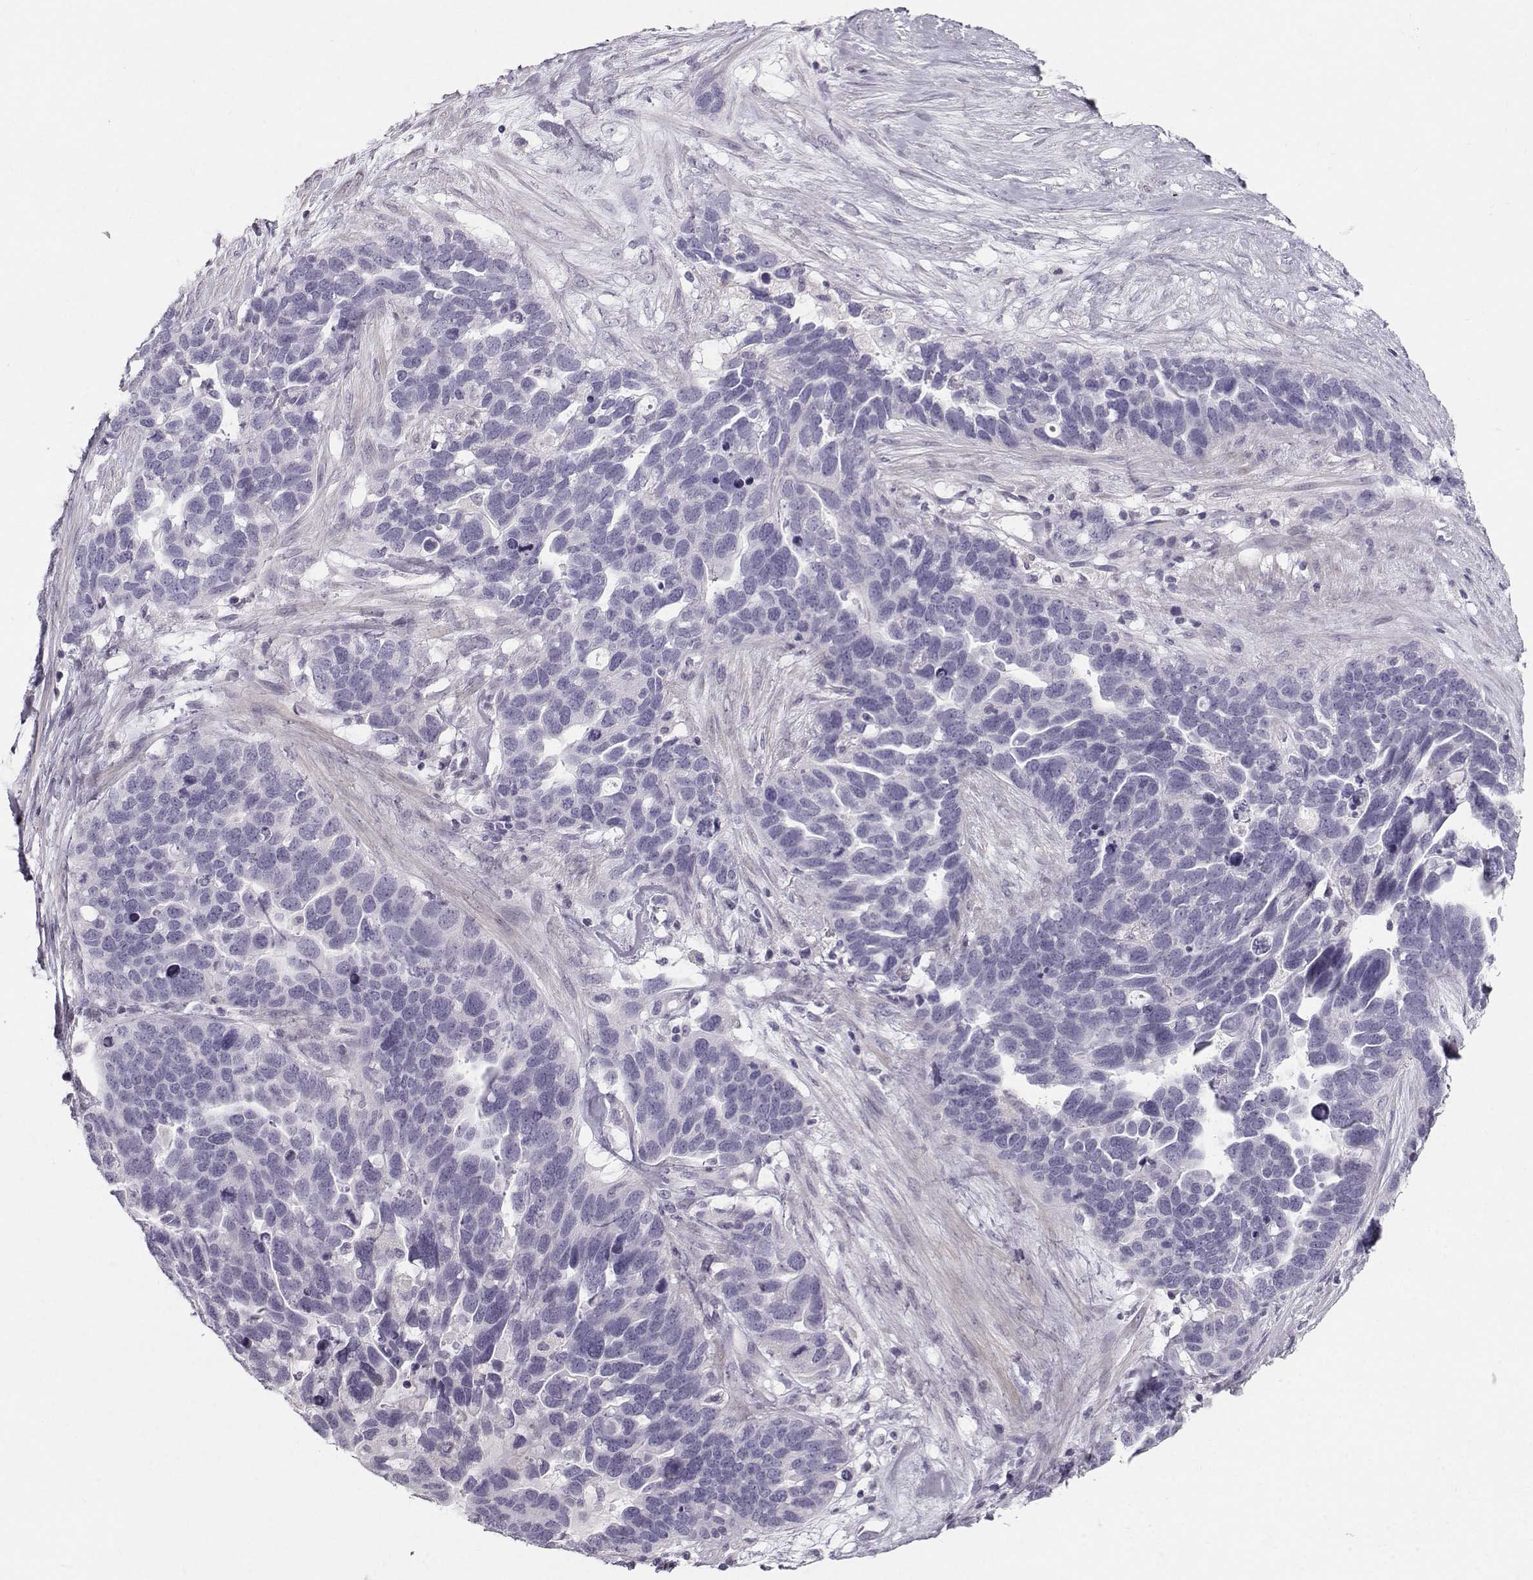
{"staining": {"intensity": "negative", "quantity": "none", "location": "none"}, "tissue": "ovarian cancer", "cell_type": "Tumor cells", "image_type": "cancer", "snomed": [{"axis": "morphology", "description": "Cystadenocarcinoma, serous, NOS"}, {"axis": "topography", "description": "Ovary"}], "caption": "The image demonstrates no significant expression in tumor cells of ovarian serous cystadenocarcinoma.", "gene": "CASR", "patient": {"sex": "female", "age": 54}}